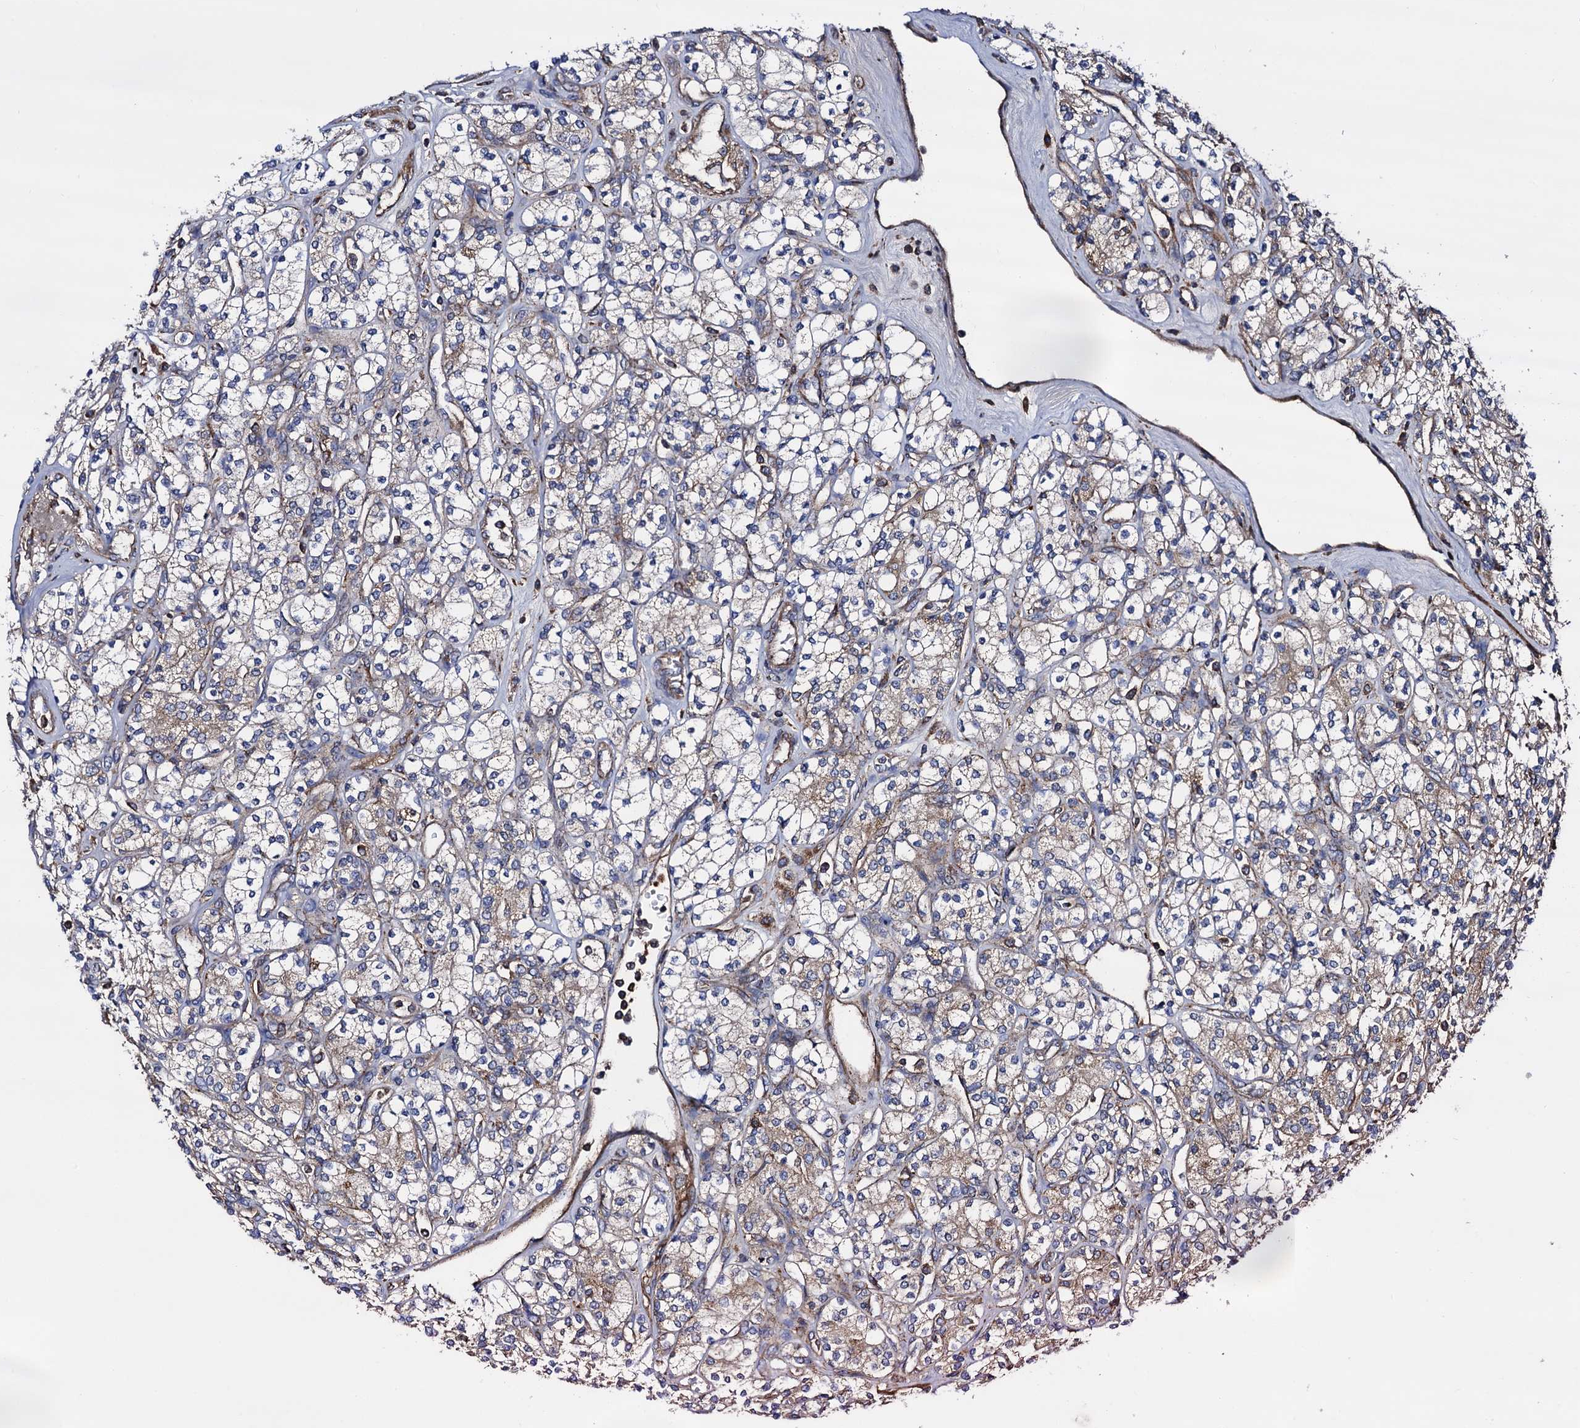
{"staining": {"intensity": "weak", "quantity": "25%-75%", "location": "cytoplasmic/membranous"}, "tissue": "renal cancer", "cell_type": "Tumor cells", "image_type": "cancer", "snomed": [{"axis": "morphology", "description": "Adenocarcinoma, NOS"}, {"axis": "topography", "description": "Kidney"}], "caption": "An image showing weak cytoplasmic/membranous positivity in approximately 25%-75% of tumor cells in renal cancer, as visualized by brown immunohistochemical staining.", "gene": "IQCH", "patient": {"sex": "male", "age": 77}}